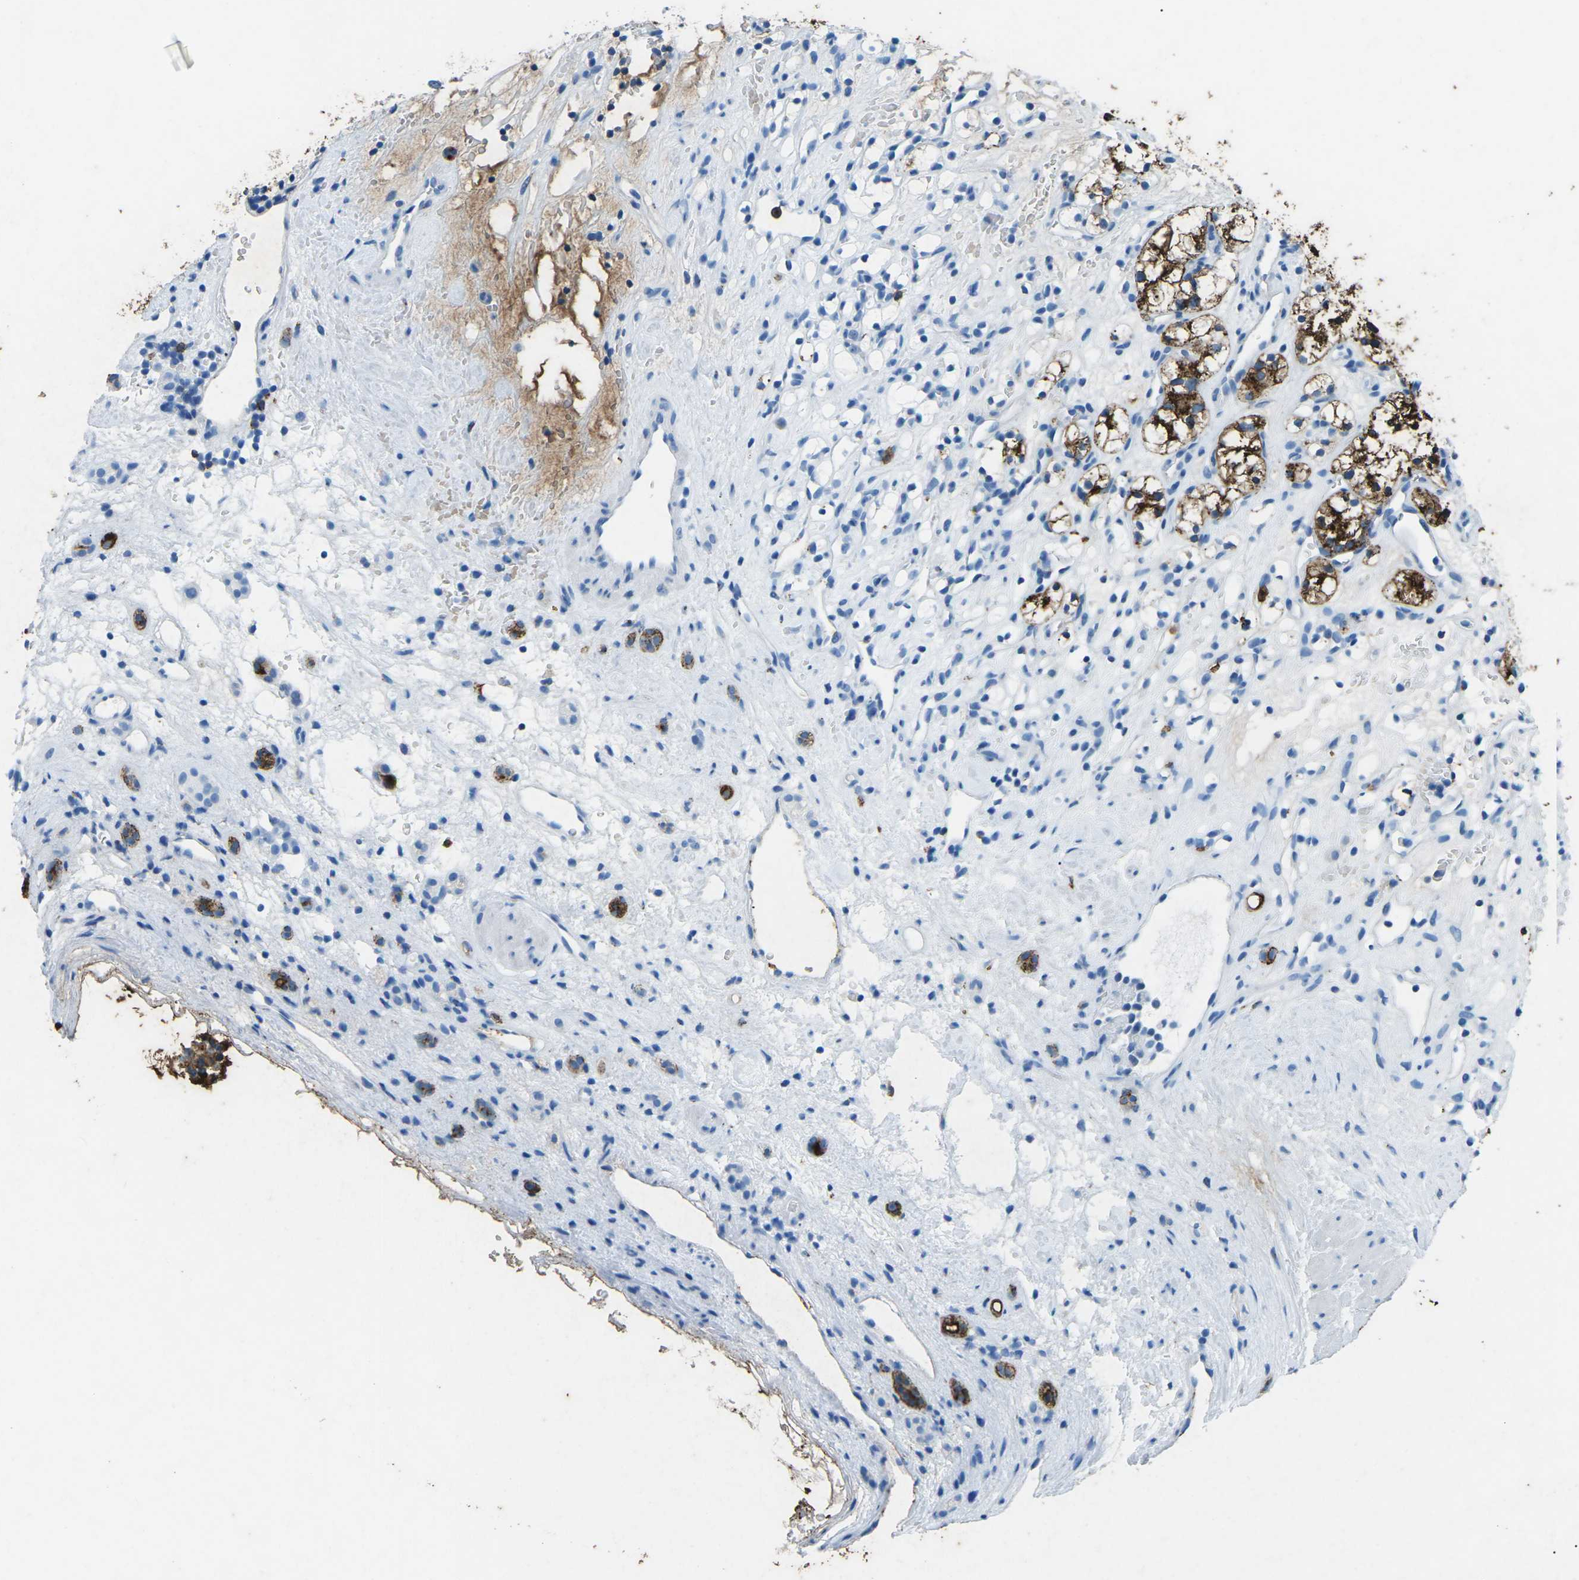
{"staining": {"intensity": "moderate", "quantity": "<25%", "location": "cytoplasmic/membranous"}, "tissue": "renal cancer", "cell_type": "Tumor cells", "image_type": "cancer", "snomed": [{"axis": "morphology", "description": "Adenocarcinoma, NOS"}, {"axis": "topography", "description": "Kidney"}], "caption": "Brown immunohistochemical staining in renal cancer reveals moderate cytoplasmic/membranous staining in approximately <25% of tumor cells.", "gene": "CTAGE1", "patient": {"sex": "female", "age": 60}}